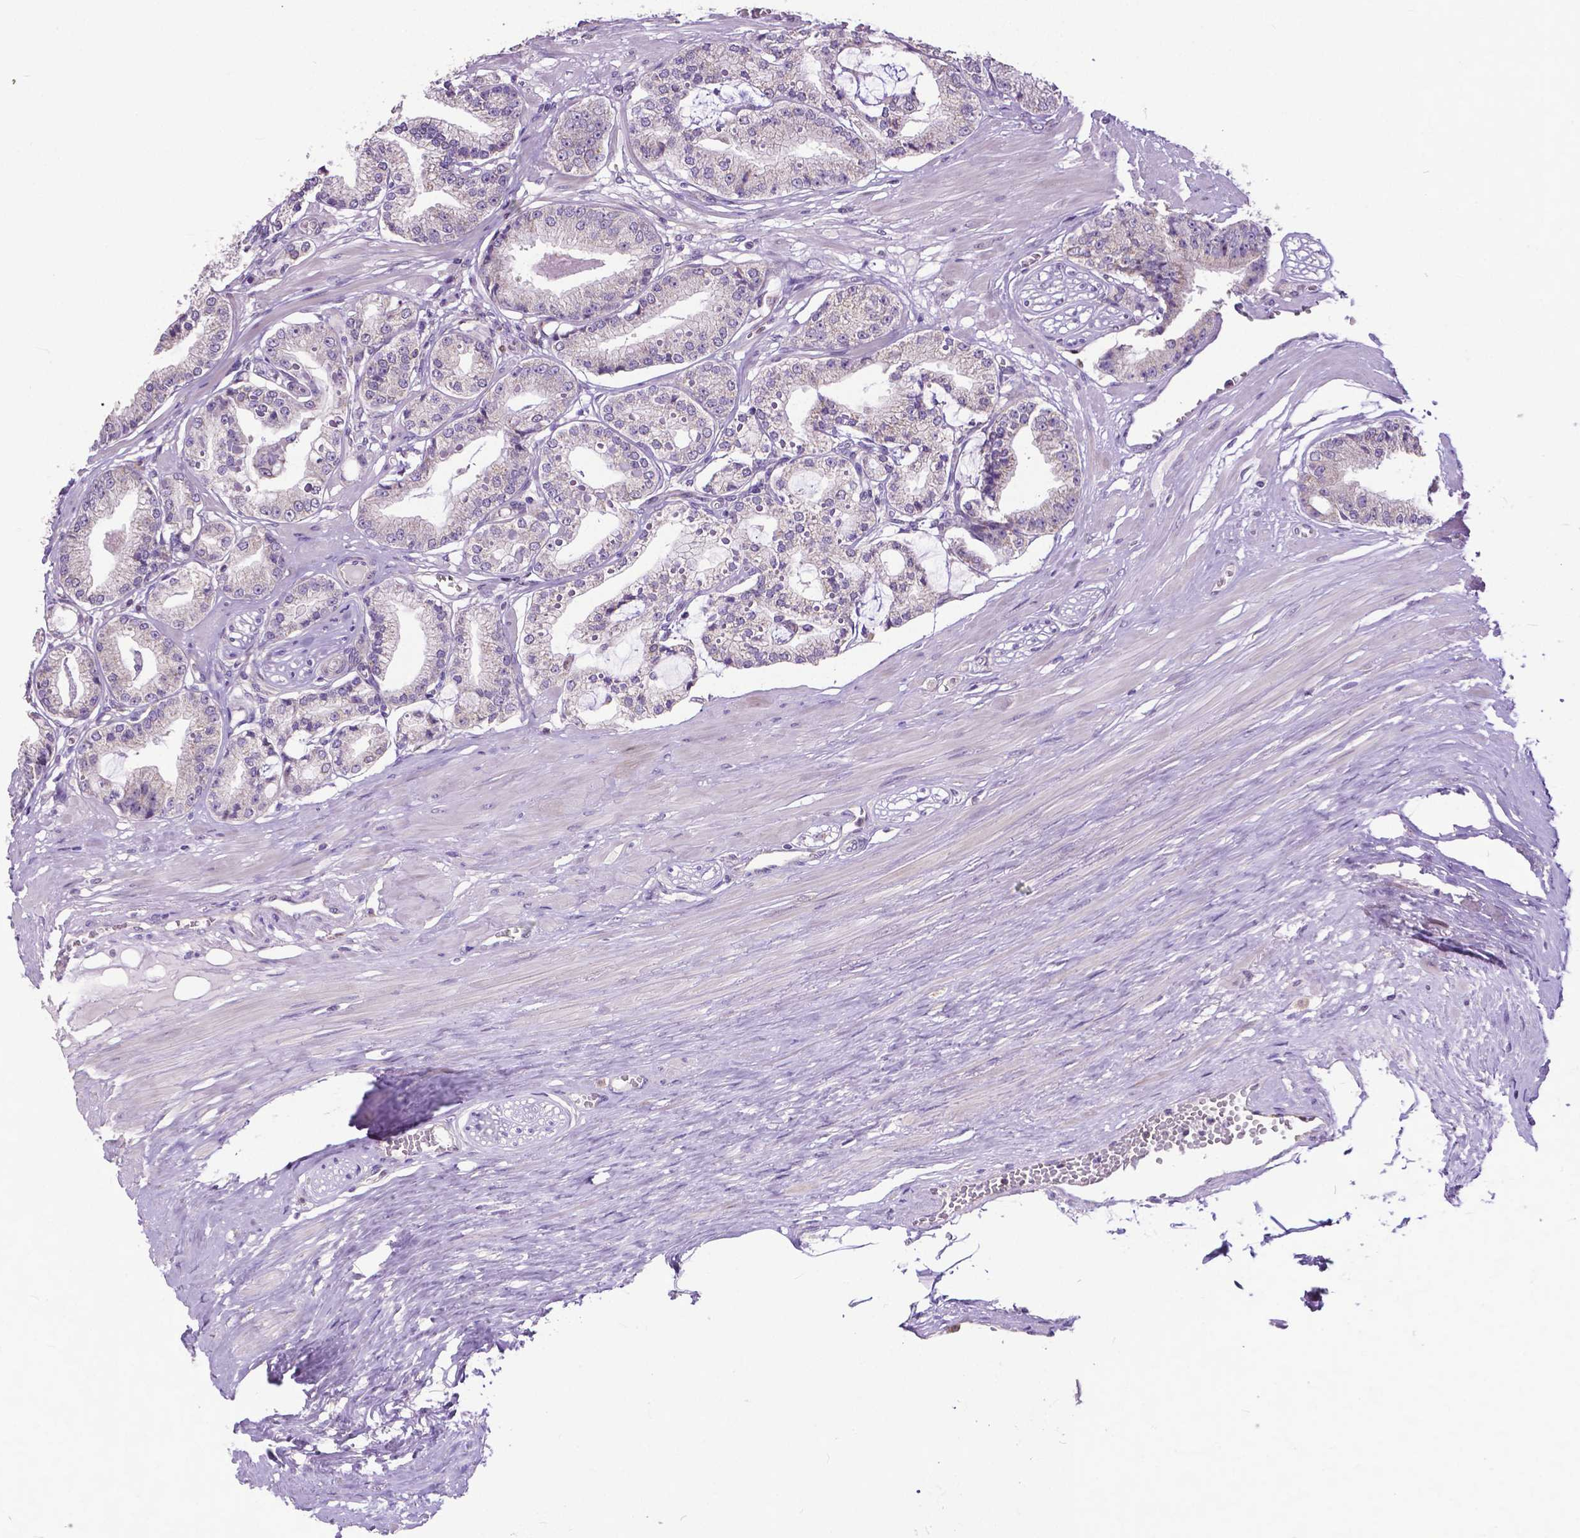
{"staining": {"intensity": "negative", "quantity": "none", "location": "none"}, "tissue": "prostate cancer", "cell_type": "Tumor cells", "image_type": "cancer", "snomed": [{"axis": "morphology", "description": "Adenocarcinoma, High grade"}, {"axis": "topography", "description": "Prostate"}], "caption": "Protein analysis of prostate cancer (high-grade adenocarcinoma) displays no significant positivity in tumor cells.", "gene": "MCL1", "patient": {"sex": "male", "age": 71}}